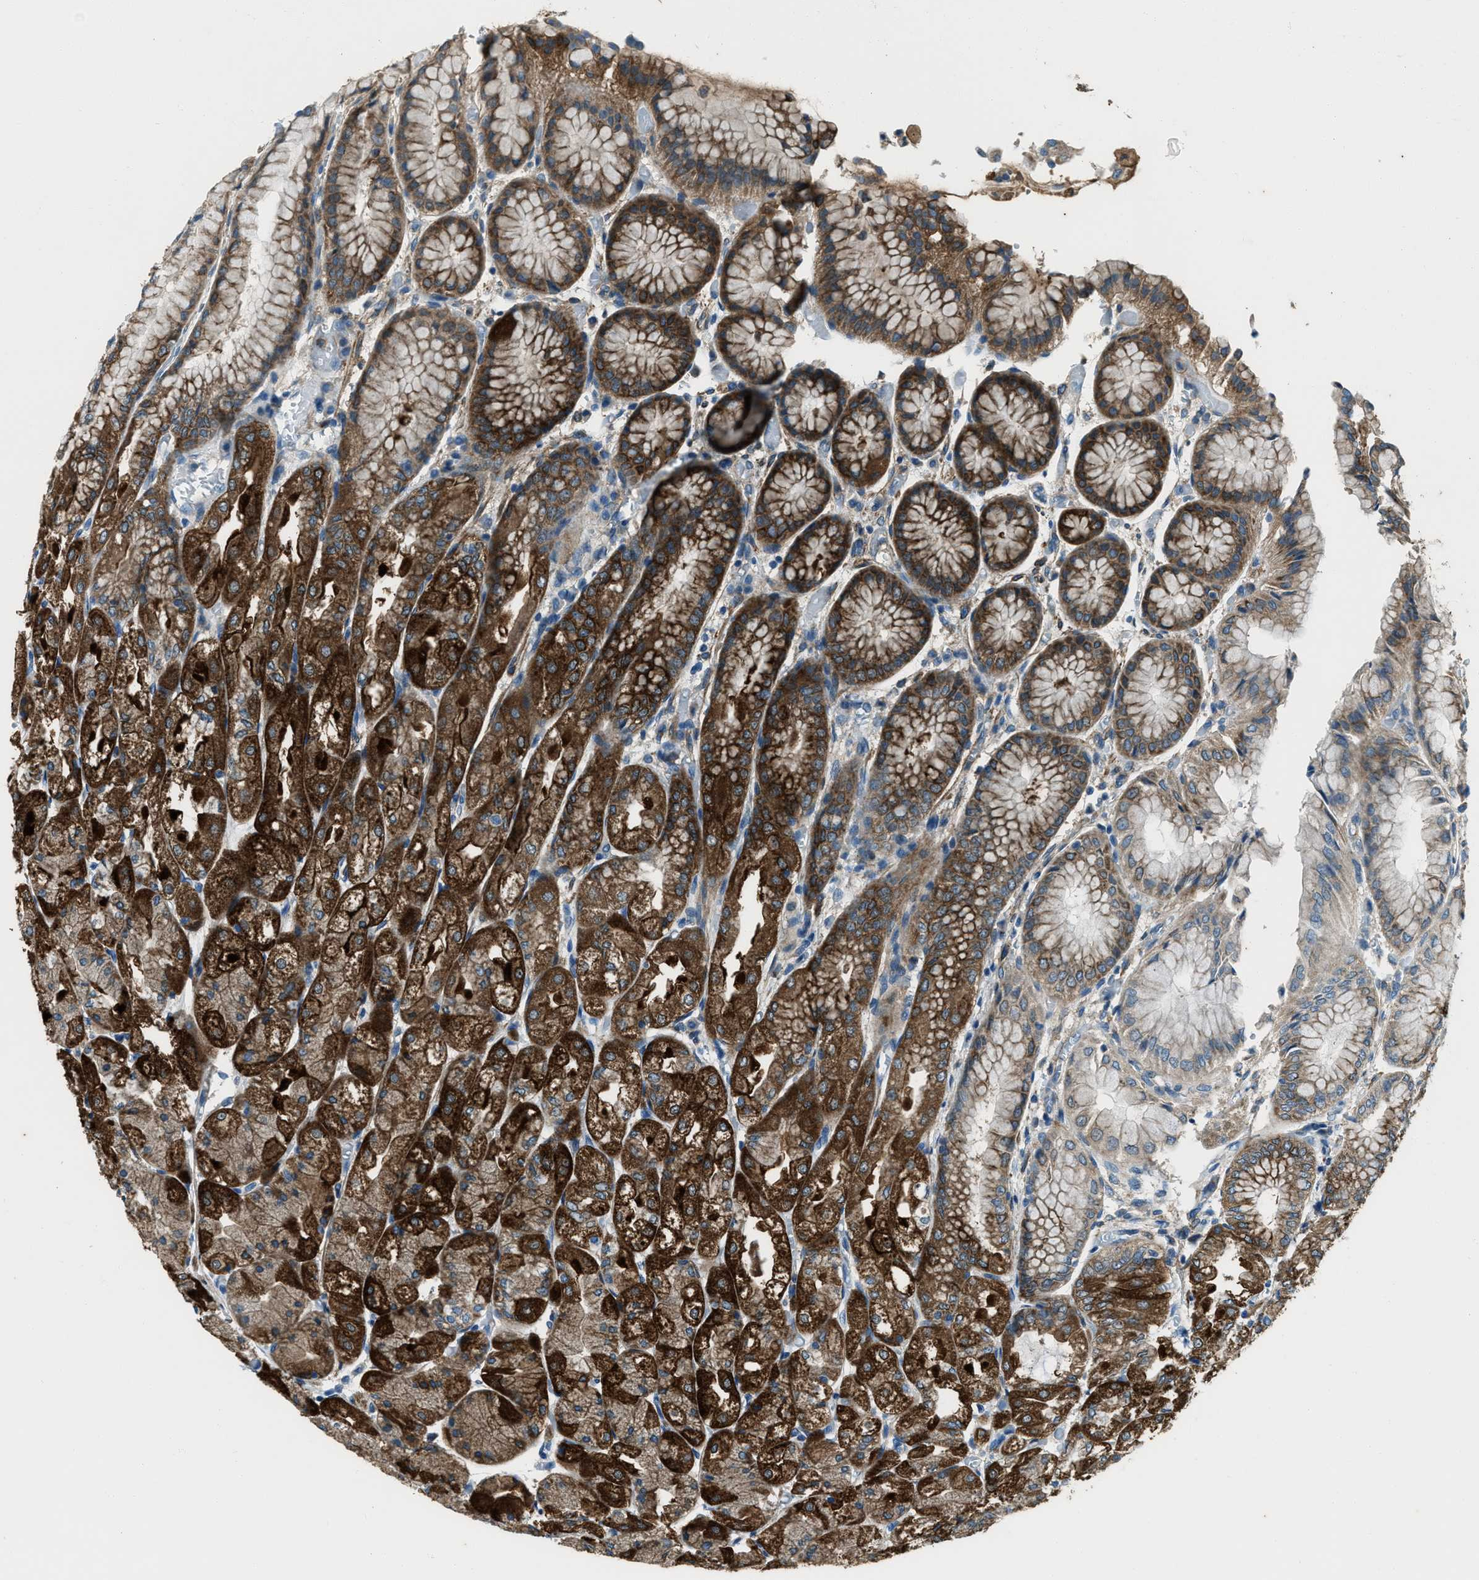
{"staining": {"intensity": "strong", "quantity": ">75%", "location": "cytoplasmic/membranous"}, "tissue": "stomach", "cell_type": "Glandular cells", "image_type": "normal", "snomed": [{"axis": "morphology", "description": "Normal tissue, NOS"}, {"axis": "topography", "description": "Stomach, upper"}], "caption": "Brown immunohistochemical staining in unremarkable human stomach reveals strong cytoplasmic/membranous positivity in about >75% of glandular cells.", "gene": "SVIL", "patient": {"sex": "male", "age": 72}}